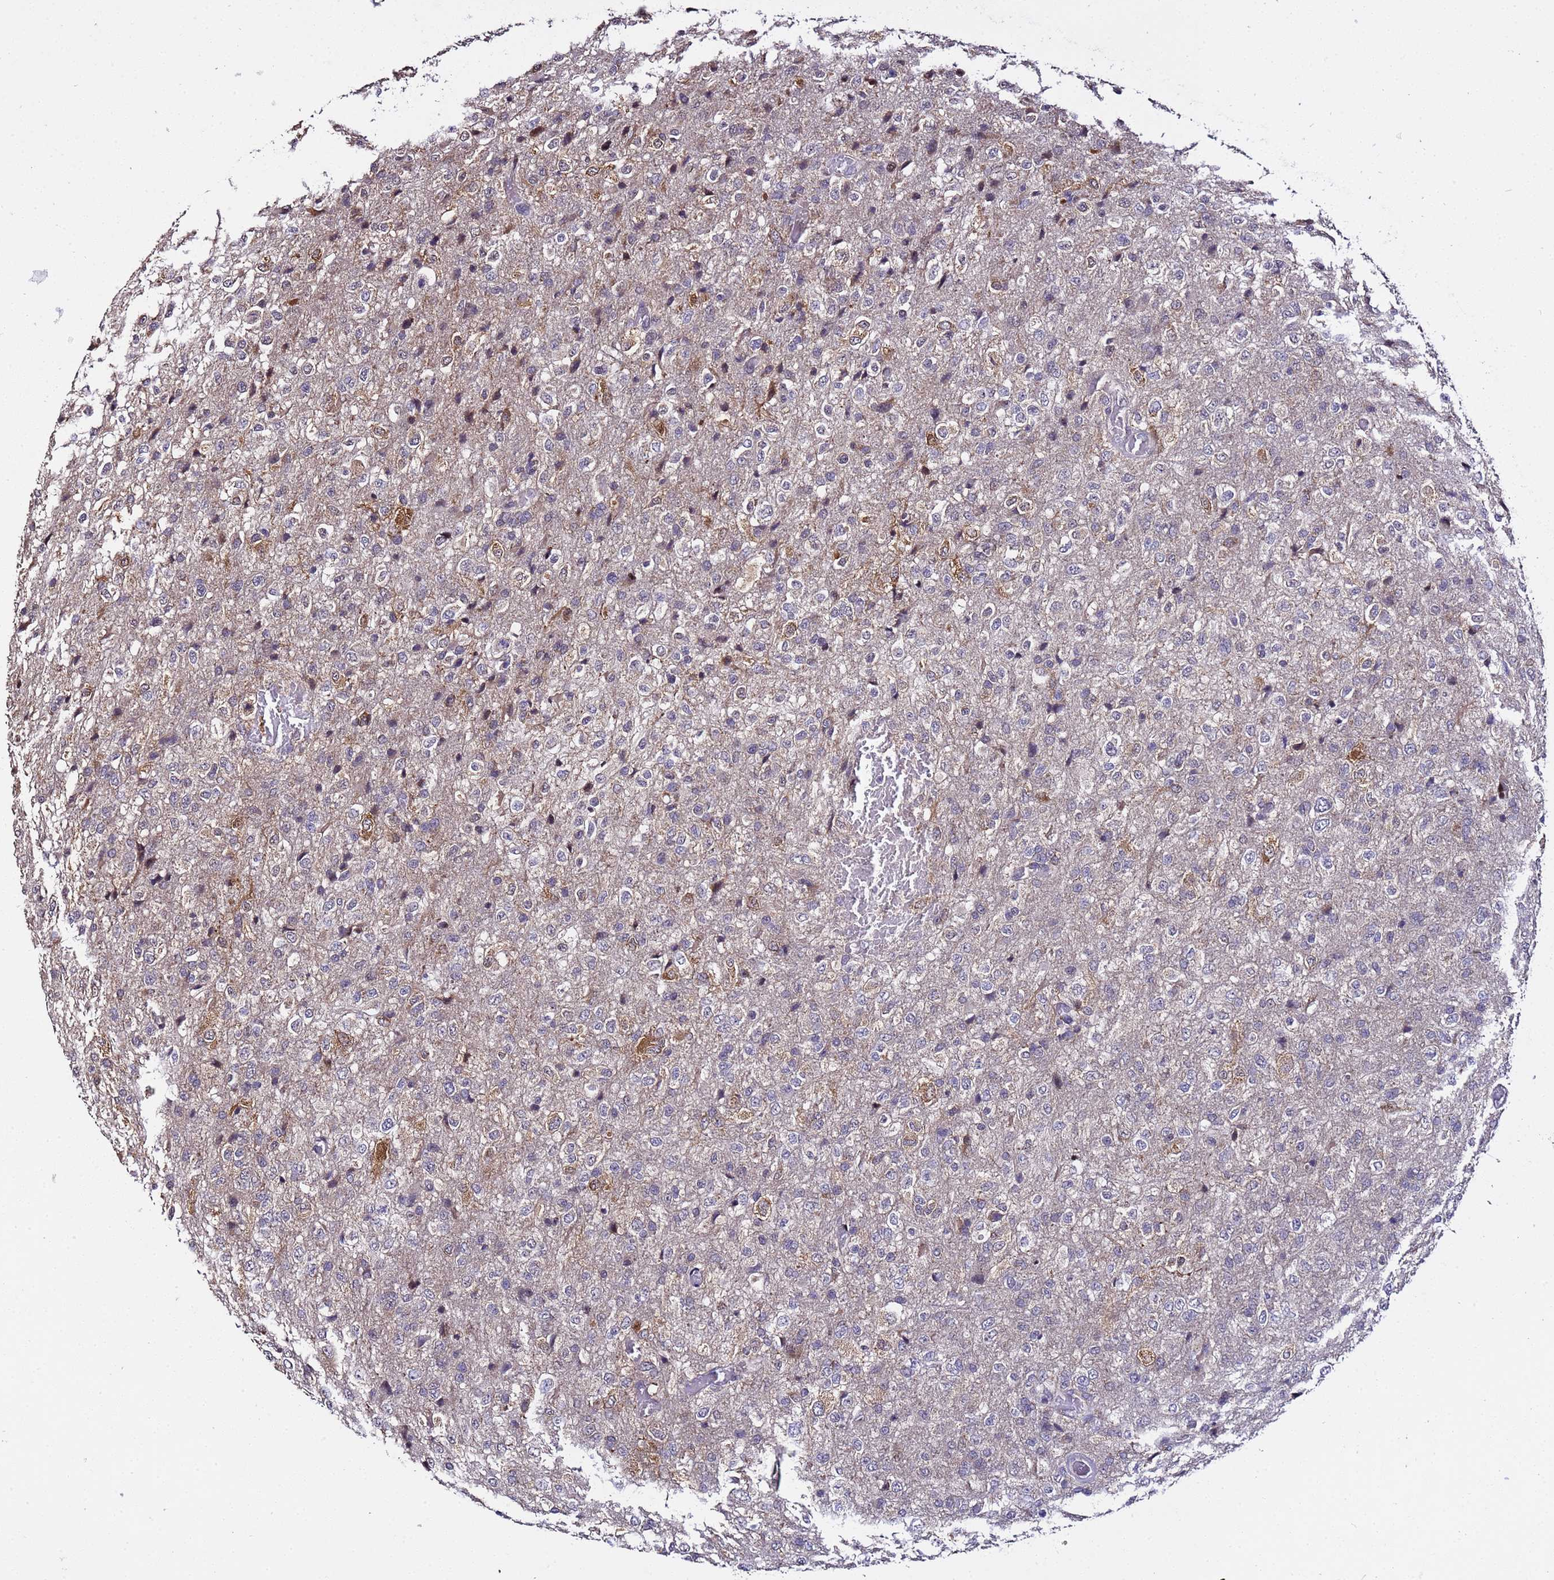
{"staining": {"intensity": "moderate", "quantity": "<25%", "location": "cytoplasmic/membranous"}, "tissue": "glioma", "cell_type": "Tumor cells", "image_type": "cancer", "snomed": [{"axis": "morphology", "description": "Glioma, malignant, High grade"}, {"axis": "topography", "description": "Brain"}], "caption": "There is low levels of moderate cytoplasmic/membranous positivity in tumor cells of high-grade glioma (malignant), as demonstrated by immunohistochemical staining (brown color).", "gene": "WNK4", "patient": {"sex": "female", "age": 74}}